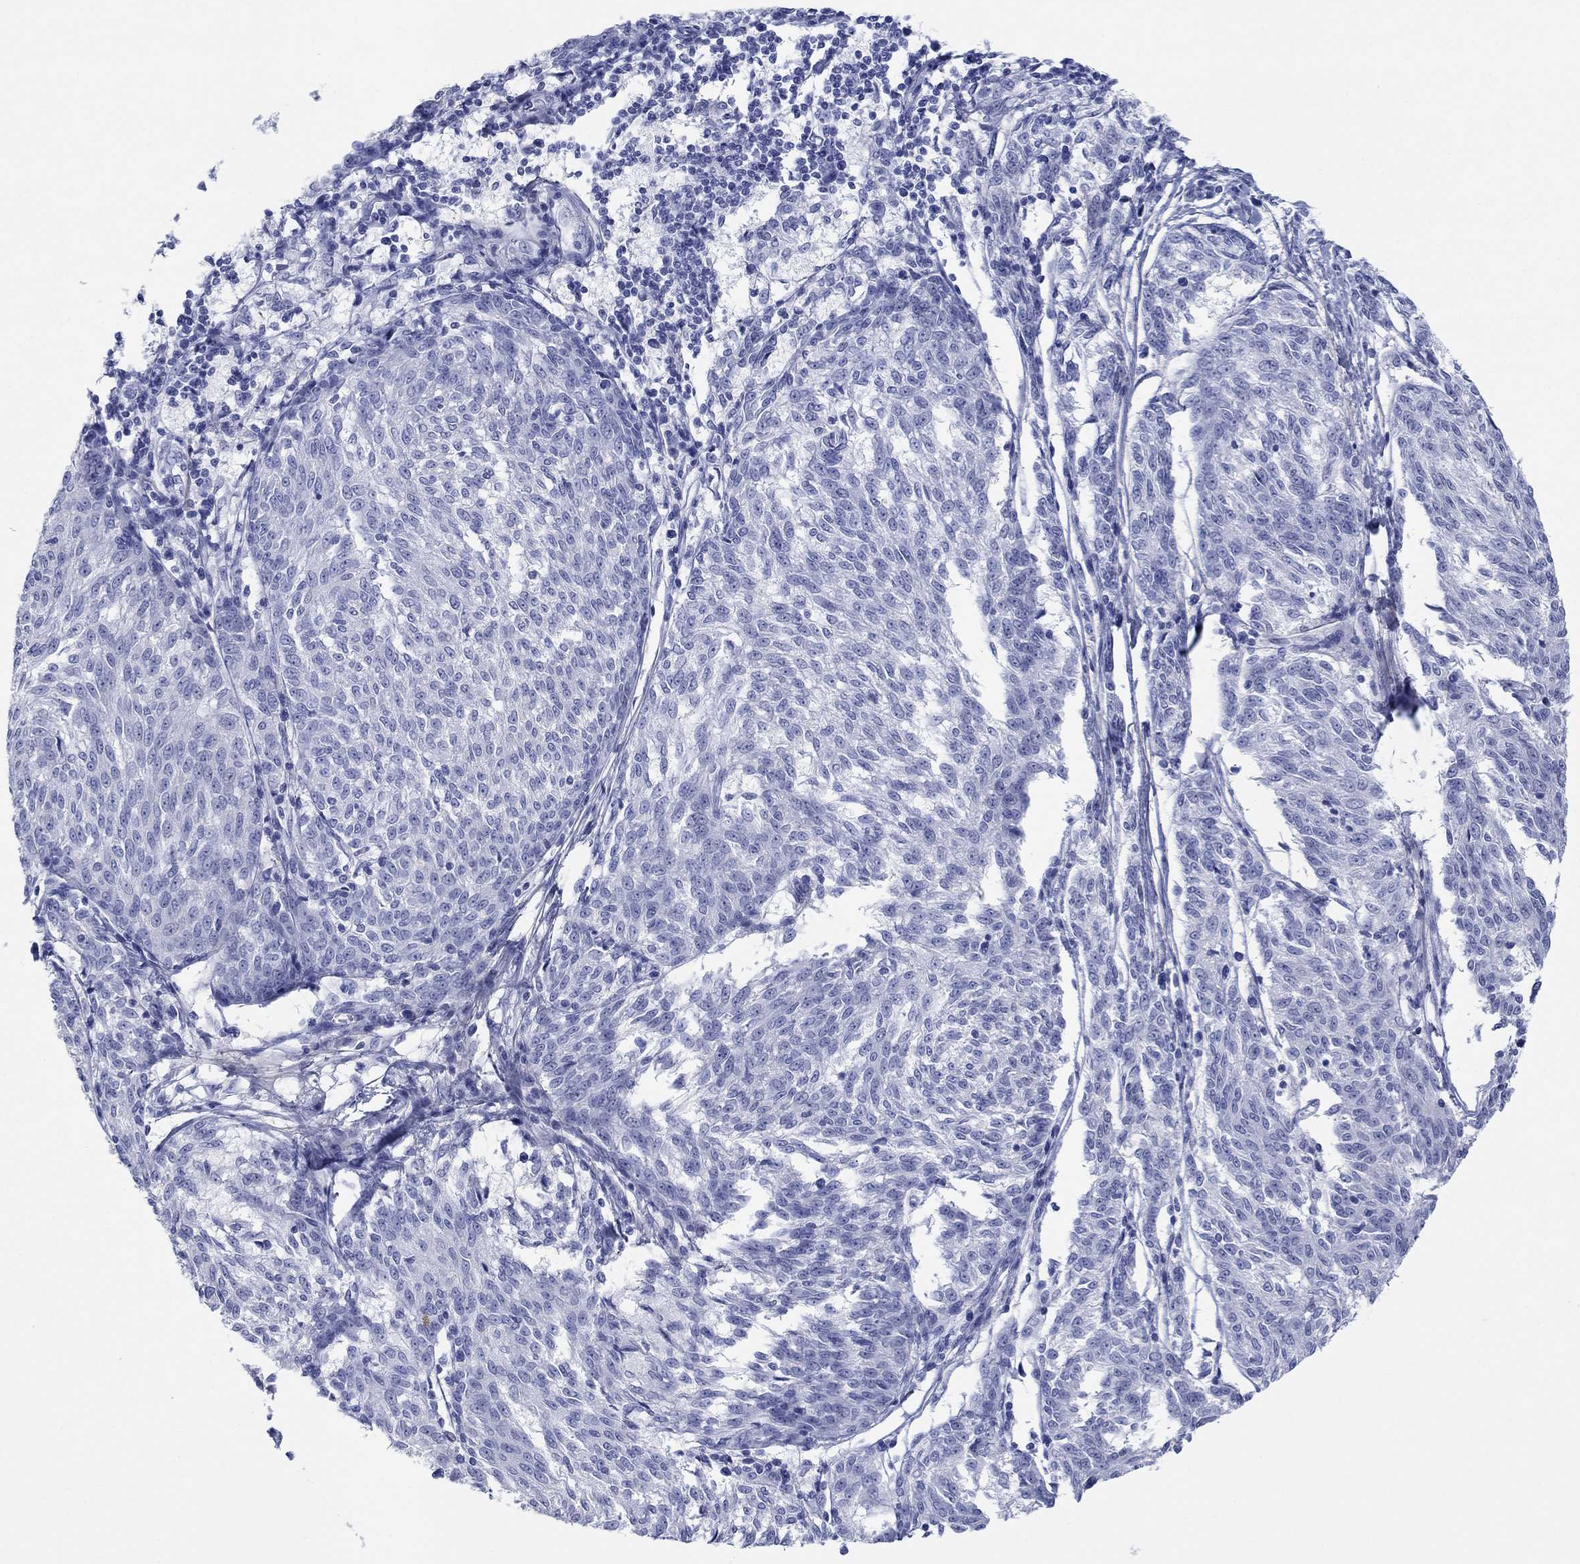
{"staining": {"intensity": "negative", "quantity": "none", "location": "none"}, "tissue": "melanoma", "cell_type": "Tumor cells", "image_type": "cancer", "snomed": [{"axis": "morphology", "description": "Malignant melanoma, NOS"}, {"axis": "topography", "description": "Skin"}], "caption": "DAB (3,3'-diaminobenzidine) immunohistochemical staining of melanoma reveals no significant staining in tumor cells.", "gene": "PDYN", "patient": {"sex": "female", "age": 72}}